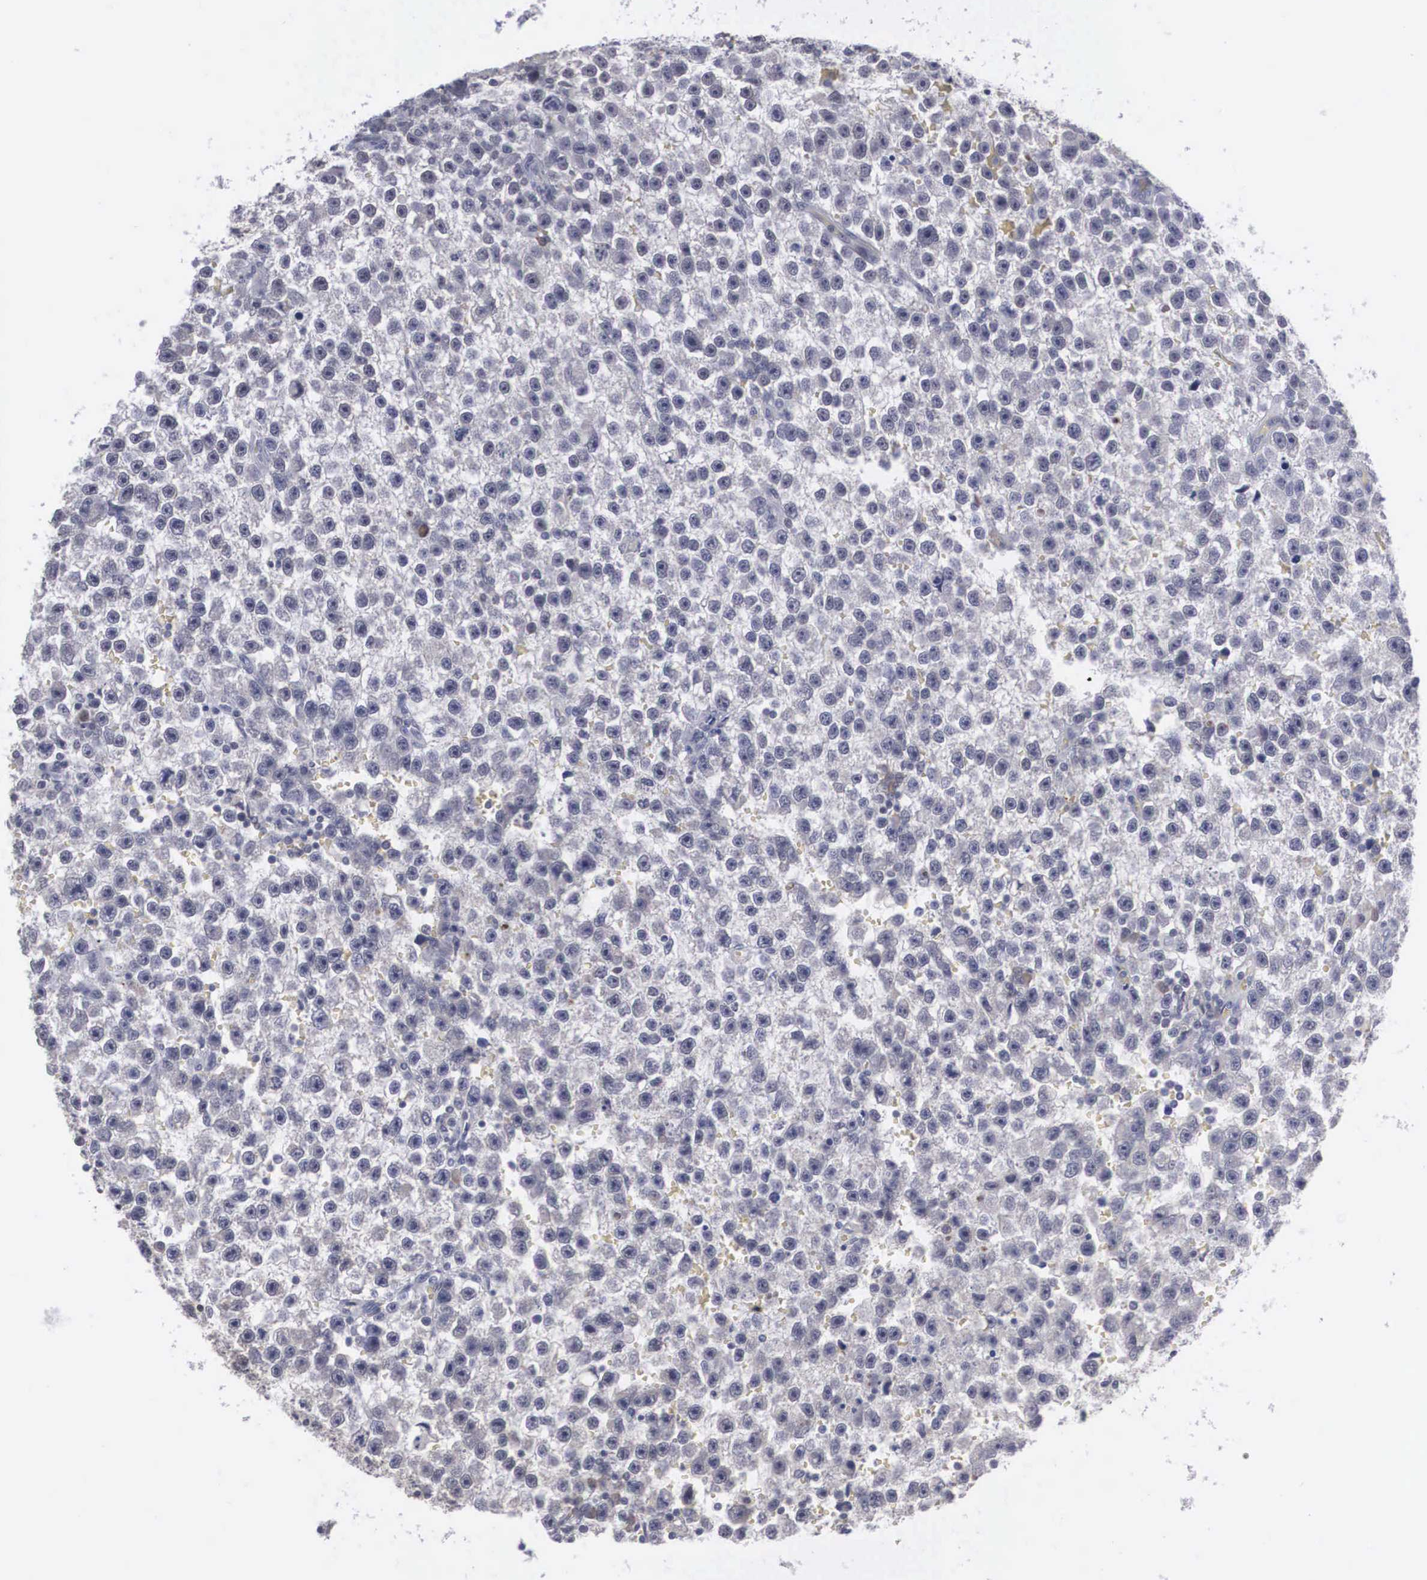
{"staining": {"intensity": "negative", "quantity": "none", "location": "none"}, "tissue": "testis cancer", "cell_type": "Tumor cells", "image_type": "cancer", "snomed": [{"axis": "morphology", "description": "Seminoma, NOS"}, {"axis": "topography", "description": "Testis"}], "caption": "Immunohistochemistry of human seminoma (testis) exhibits no expression in tumor cells.", "gene": "WDR89", "patient": {"sex": "male", "age": 33}}